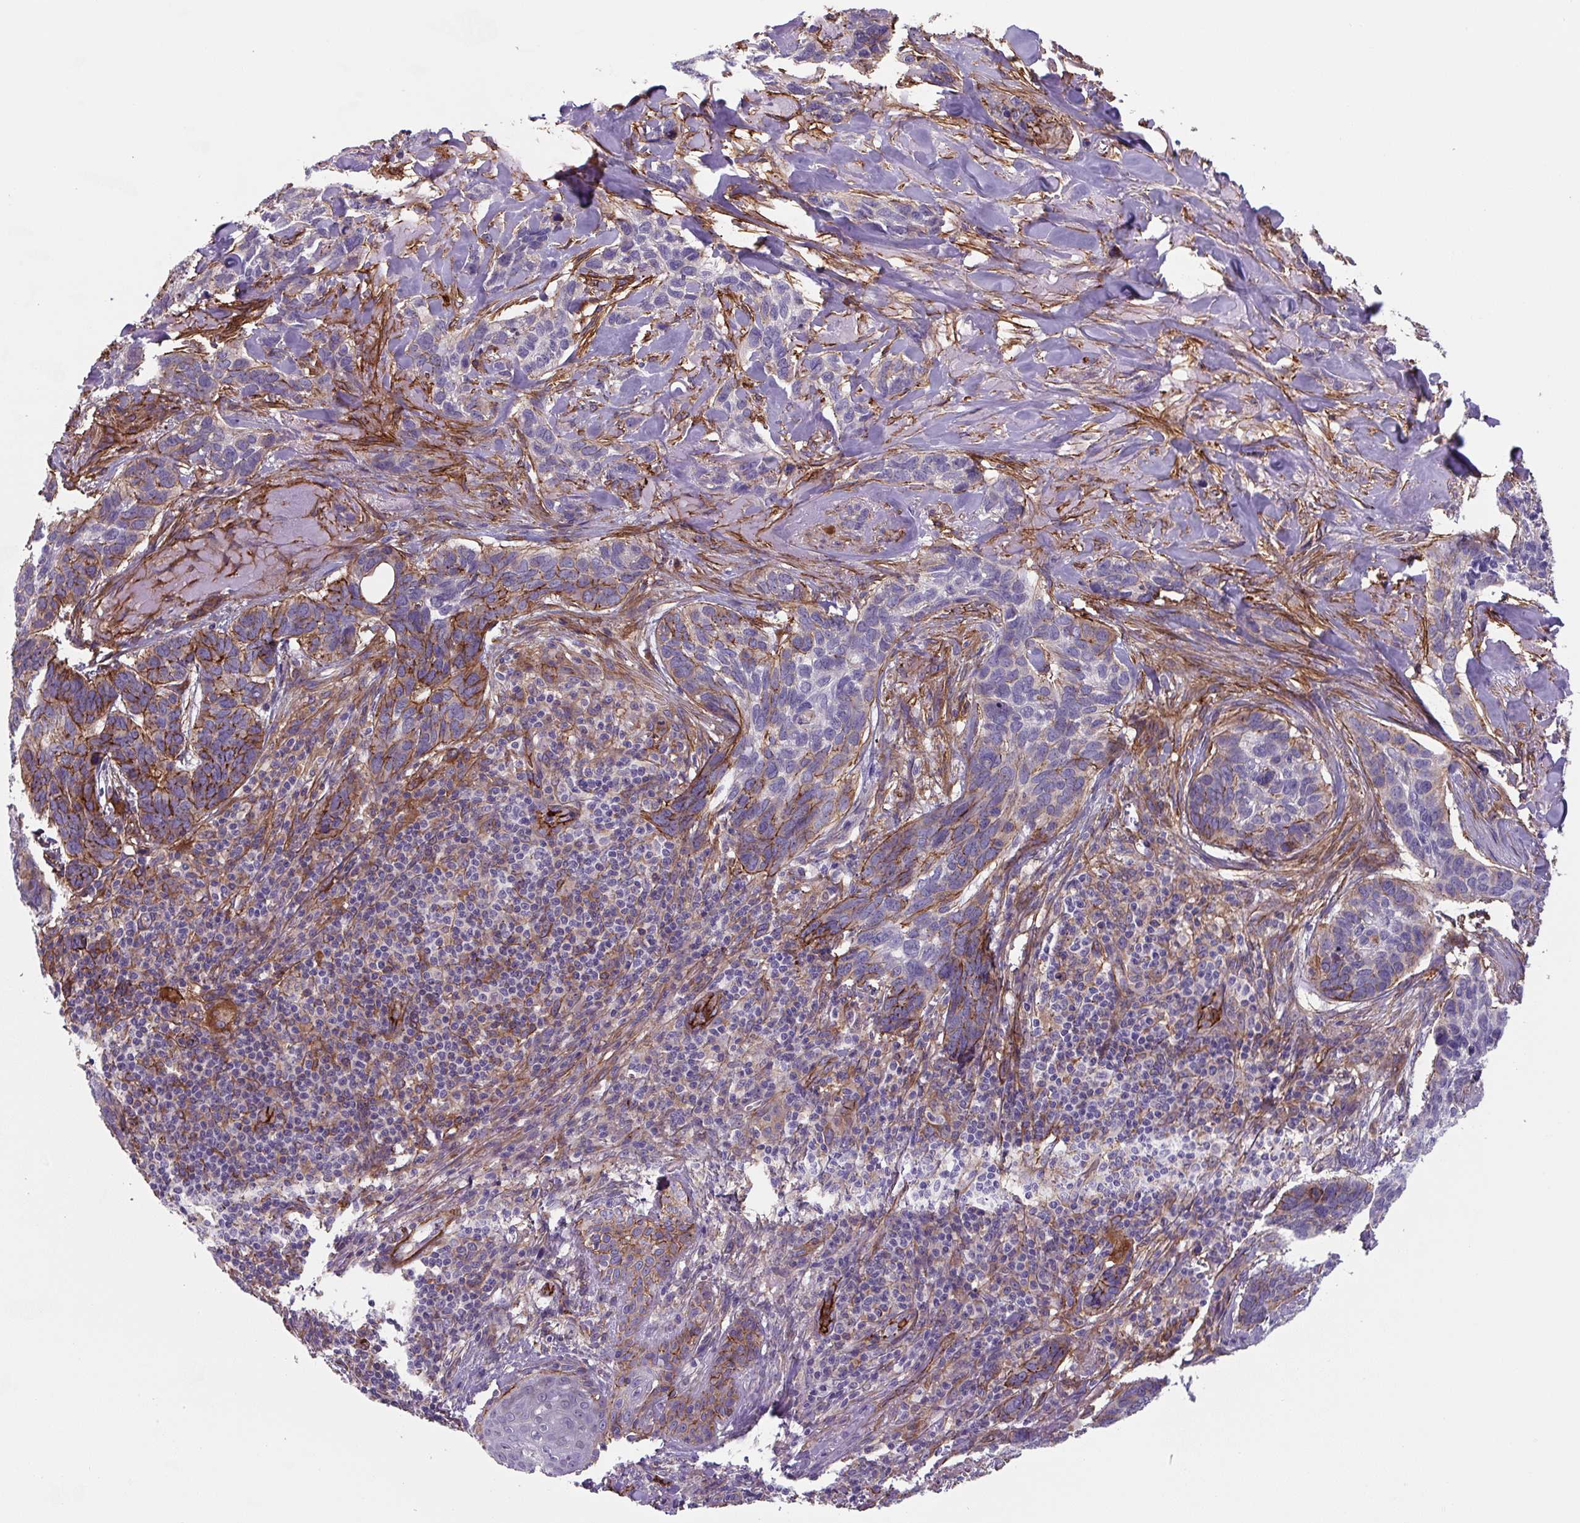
{"staining": {"intensity": "moderate", "quantity": "<25%", "location": "cytoplasmic/membranous"}, "tissue": "skin cancer", "cell_type": "Tumor cells", "image_type": "cancer", "snomed": [{"axis": "morphology", "description": "Basal cell carcinoma"}, {"axis": "topography", "description": "Skin"}], "caption": "Skin basal cell carcinoma was stained to show a protein in brown. There is low levels of moderate cytoplasmic/membranous positivity in approximately <25% of tumor cells.", "gene": "DHFR2", "patient": {"sex": "male", "age": 86}}